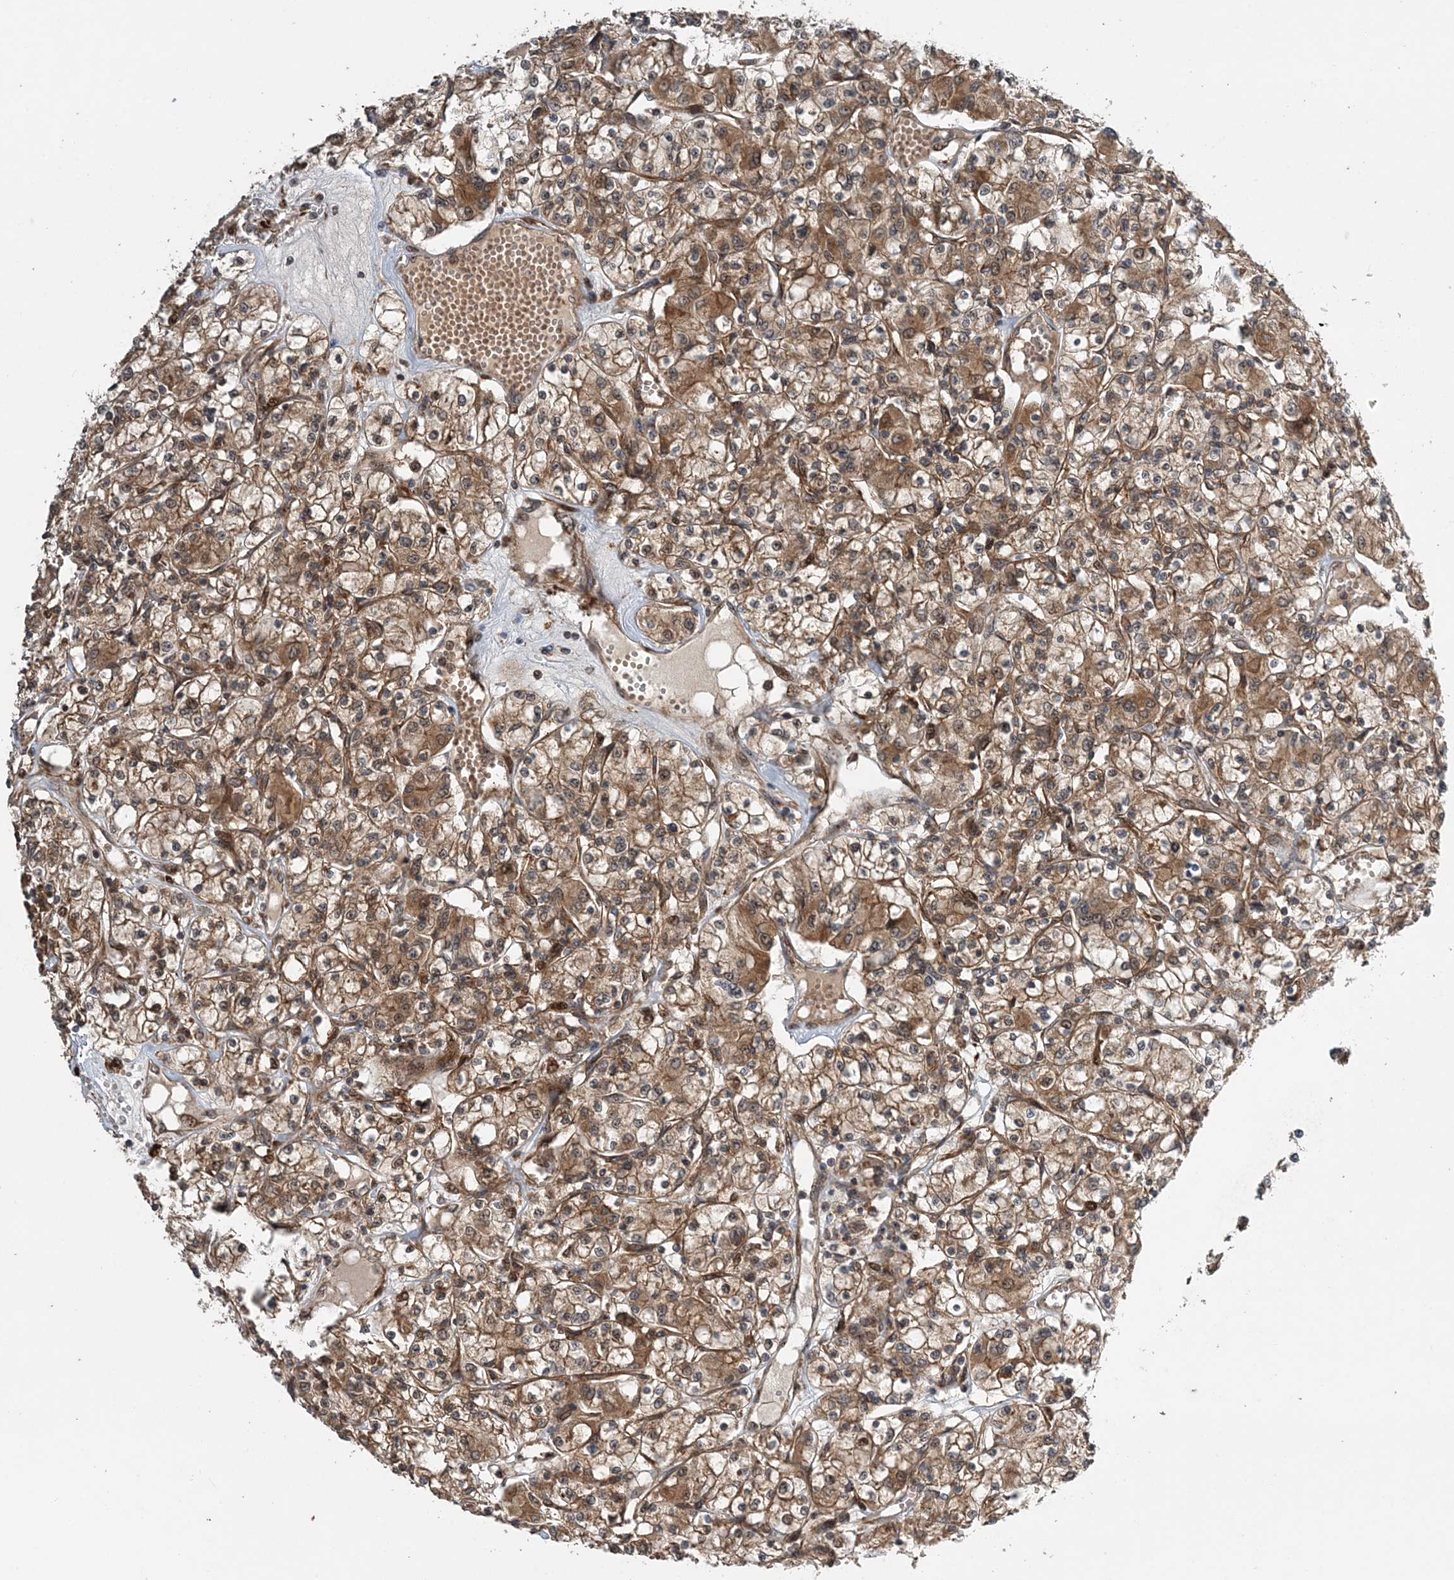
{"staining": {"intensity": "moderate", "quantity": ">75%", "location": "cytoplasmic/membranous,nuclear"}, "tissue": "renal cancer", "cell_type": "Tumor cells", "image_type": "cancer", "snomed": [{"axis": "morphology", "description": "Adenocarcinoma, NOS"}, {"axis": "topography", "description": "Kidney"}], "caption": "IHC photomicrograph of neoplastic tissue: human adenocarcinoma (renal) stained using IHC demonstrates medium levels of moderate protein expression localized specifically in the cytoplasmic/membranous and nuclear of tumor cells, appearing as a cytoplasmic/membranous and nuclear brown color.", "gene": "UBTD2", "patient": {"sex": "female", "age": 59}}